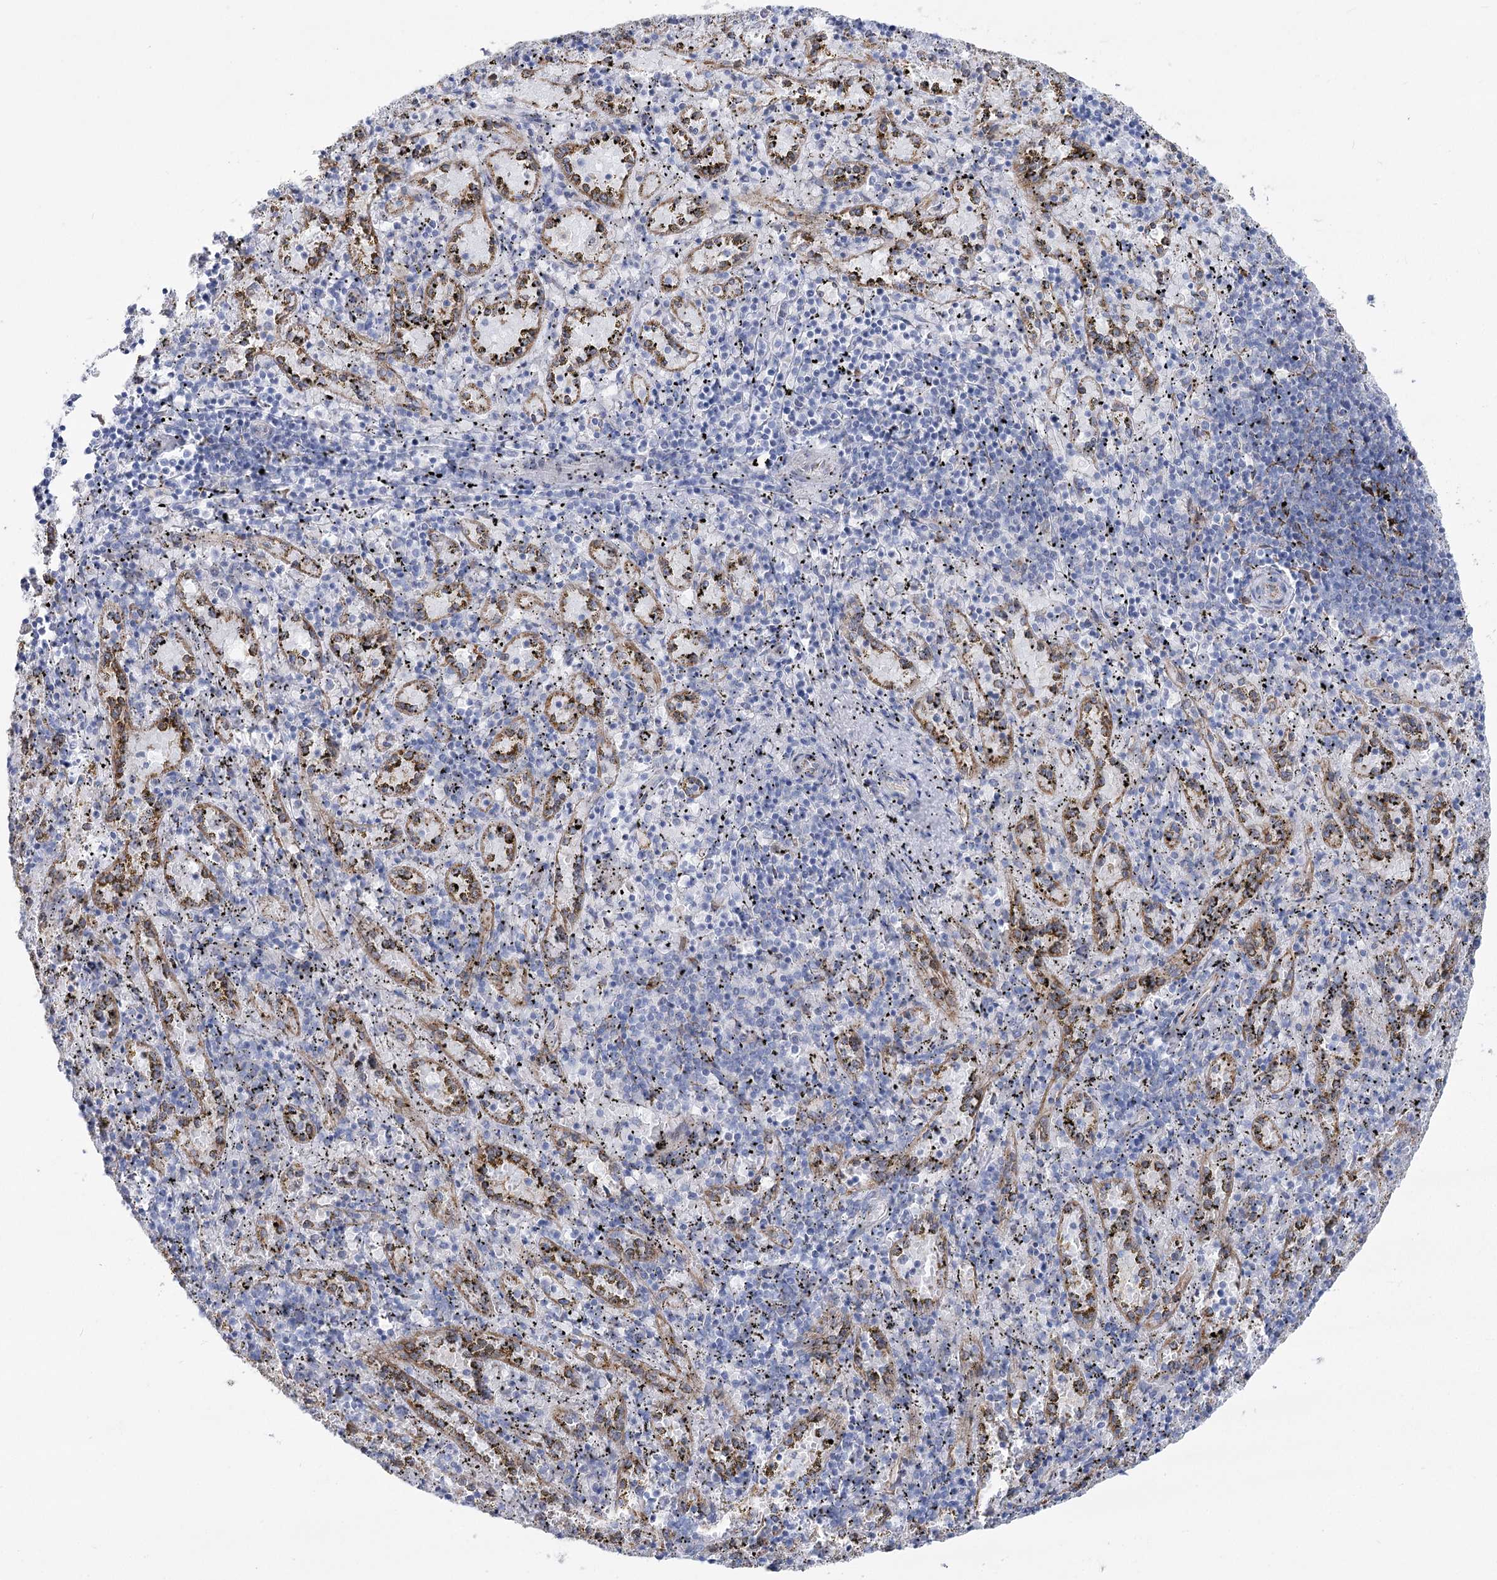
{"staining": {"intensity": "negative", "quantity": "none", "location": "none"}, "tissue": "spleen", "cell_type": "Cells in red pulp", "image_type": "normal", "snomed": [{"axis": "morphology", "description": "Normal tissue, NOS"}, {"axis": "topography", "description": "Spleen"}], "caption": "Immunohistochemistry histopathology image of normal spleen: spleen stained with DAB (3,3'-diaminobenzidine) exhibits no significant protein expression in cells in red pulp.", "gene": "YTHDC2", "patient": {"sex": "male", "age": 11}}